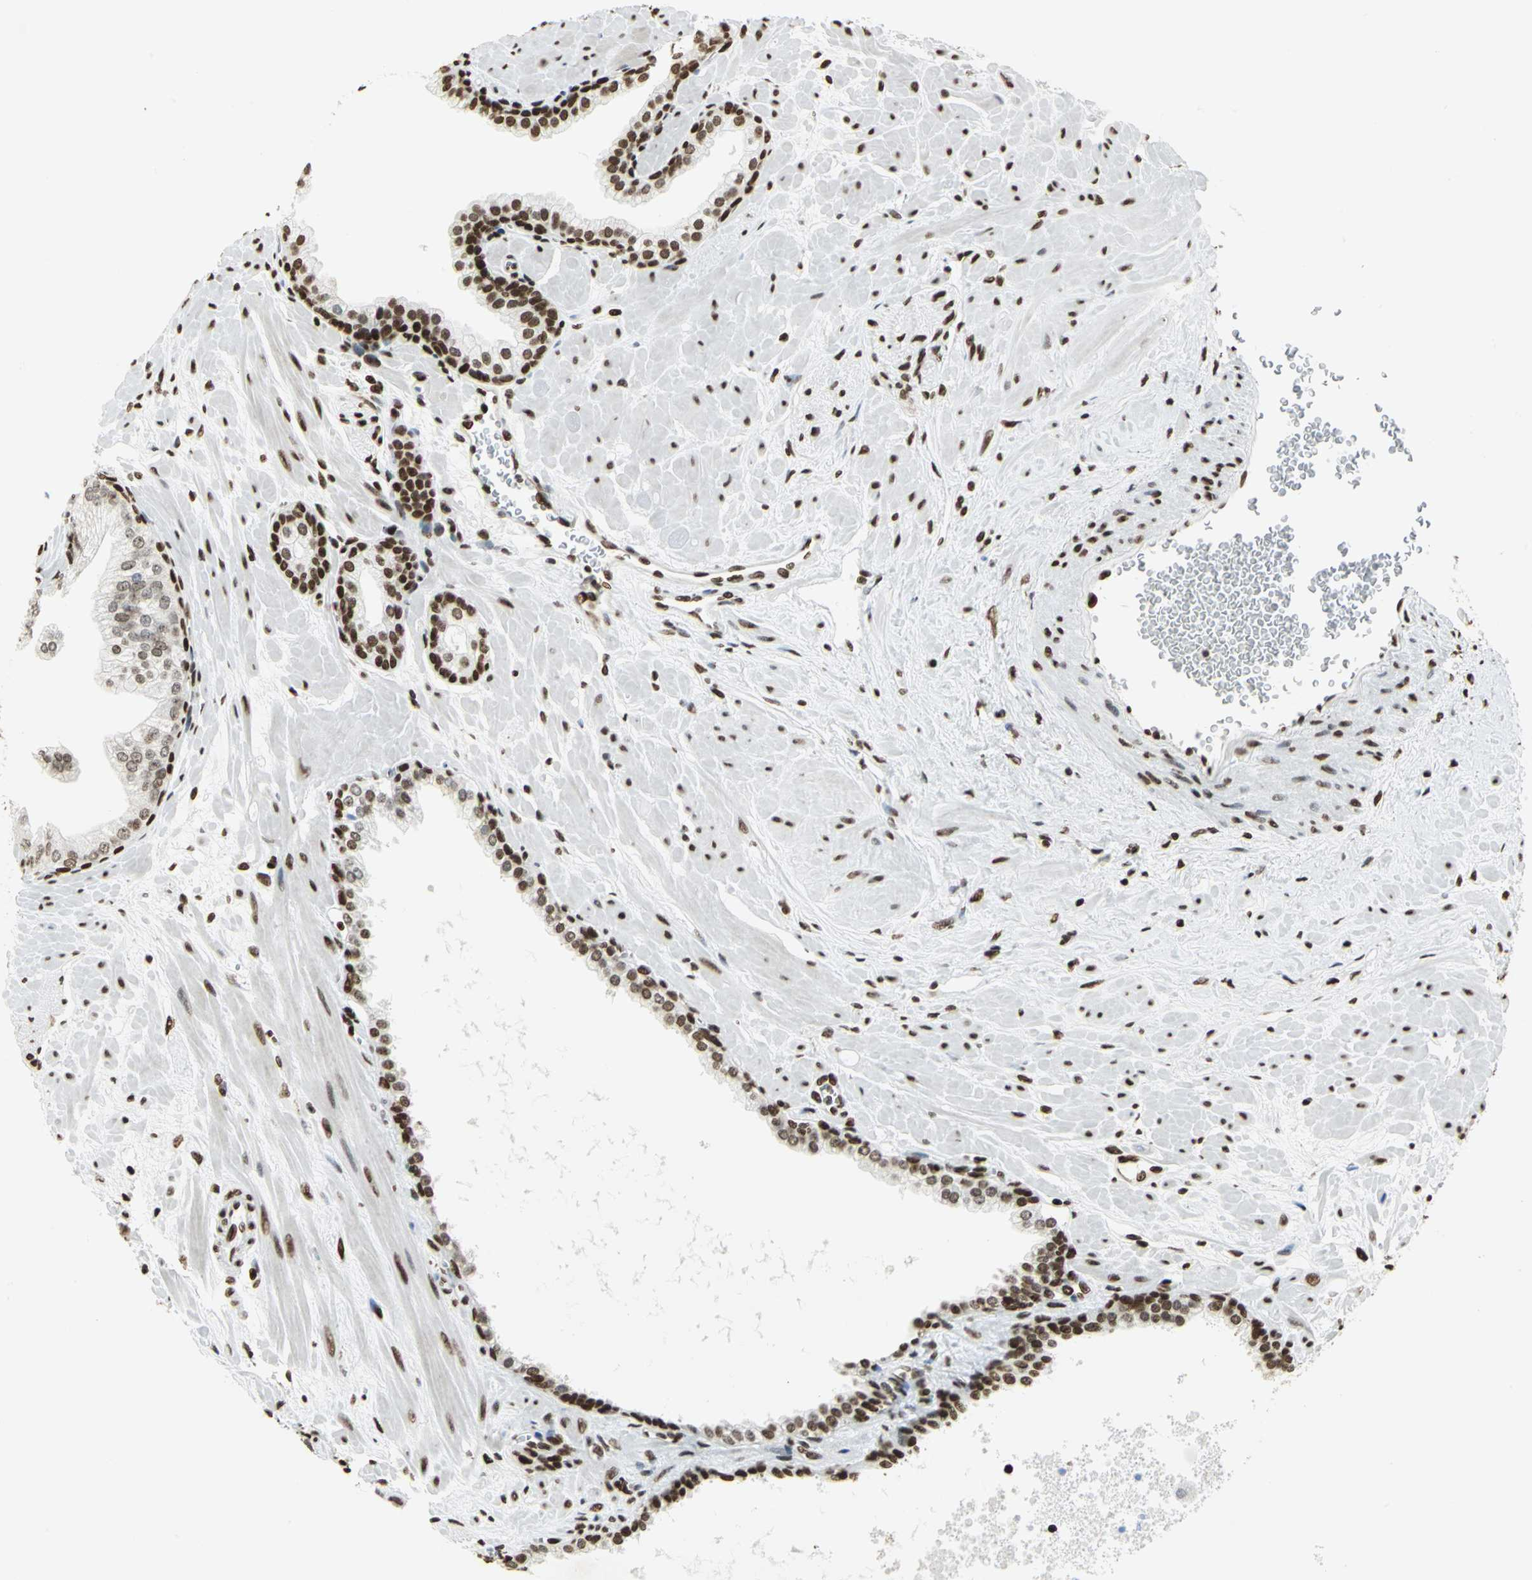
{"staining": {"intensity": "strong", "quantity": ">75%", "location": "nuclear"}, "tissue": "prostate", "cell_type": "Glandular cells", "image_type": "normal", "snomed": [{"axis": "morphology", "description": "Normal tissue, NOS"}, {"axis": "topography", "description": "Prostate"}], "caption": "High-magnification brightfield microscopy of unremarkable prostate stained with DAB (brown) and counterstained with hematoxylin (blue). glandular cells exhibit strong nuclear staining is identified in approximately>75% of cells. (DAB = brown stain, brightfield microscopy at high magnification).", "gene": "HMGB1", "patient": {"sex": "male", "age": 60}}